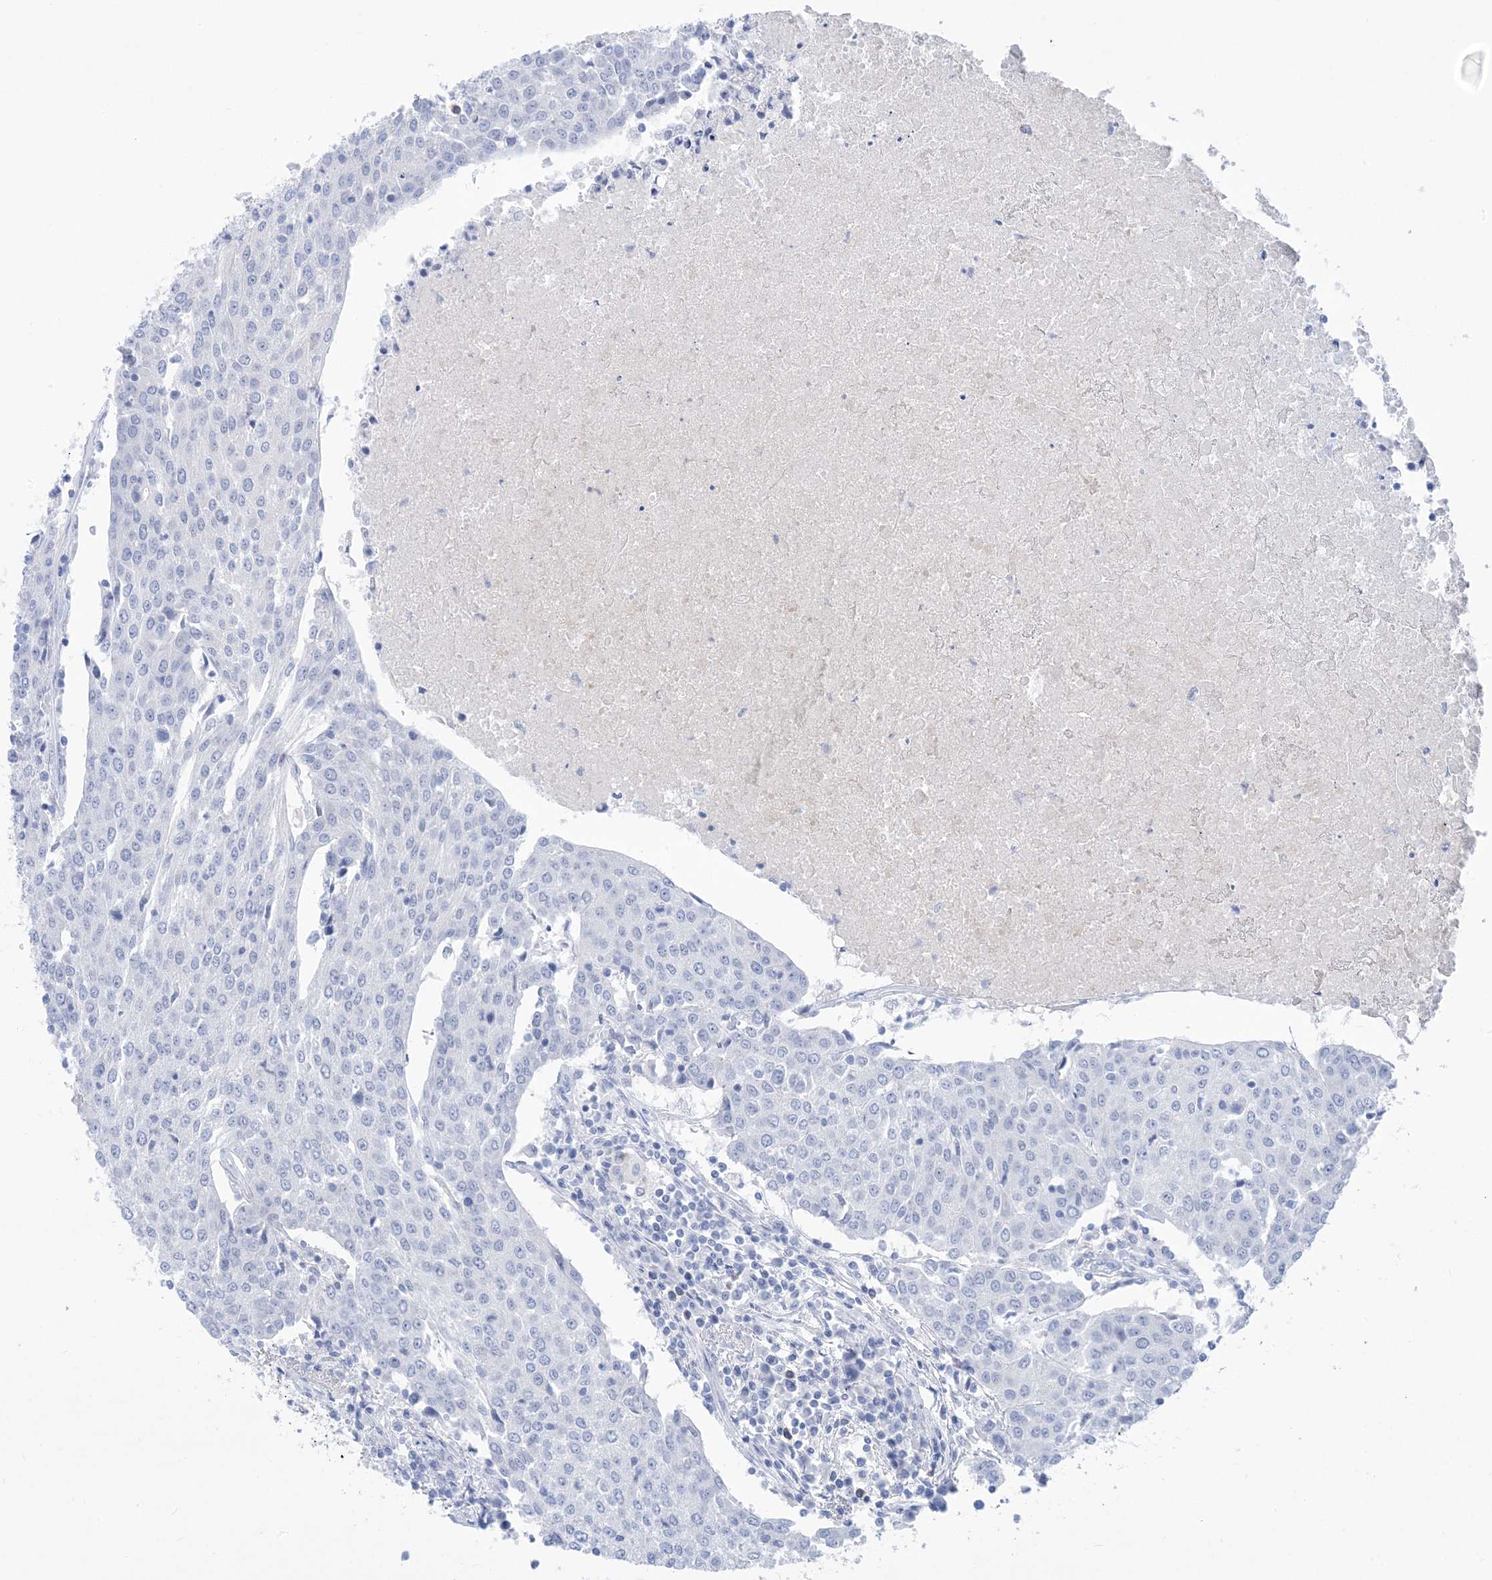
{"staining": {"intensity": "negative", "quantity": "none", "location": "none"}, "tissue": "urothelial cancer", "cell_type": "Tumor cells", "image_type": "cancer", "snomed": [{"axis": "morphology", "description": "Urothelial carcinoma, High grade"}, {"axis": "topography", "description": "Urinary bladder"}], "caption": "Tumor cells show no significant expression in high-grade urothelial carcinoma.", "gene": "SH3YL1", "patient": {"sex": "female", "age": 85}}